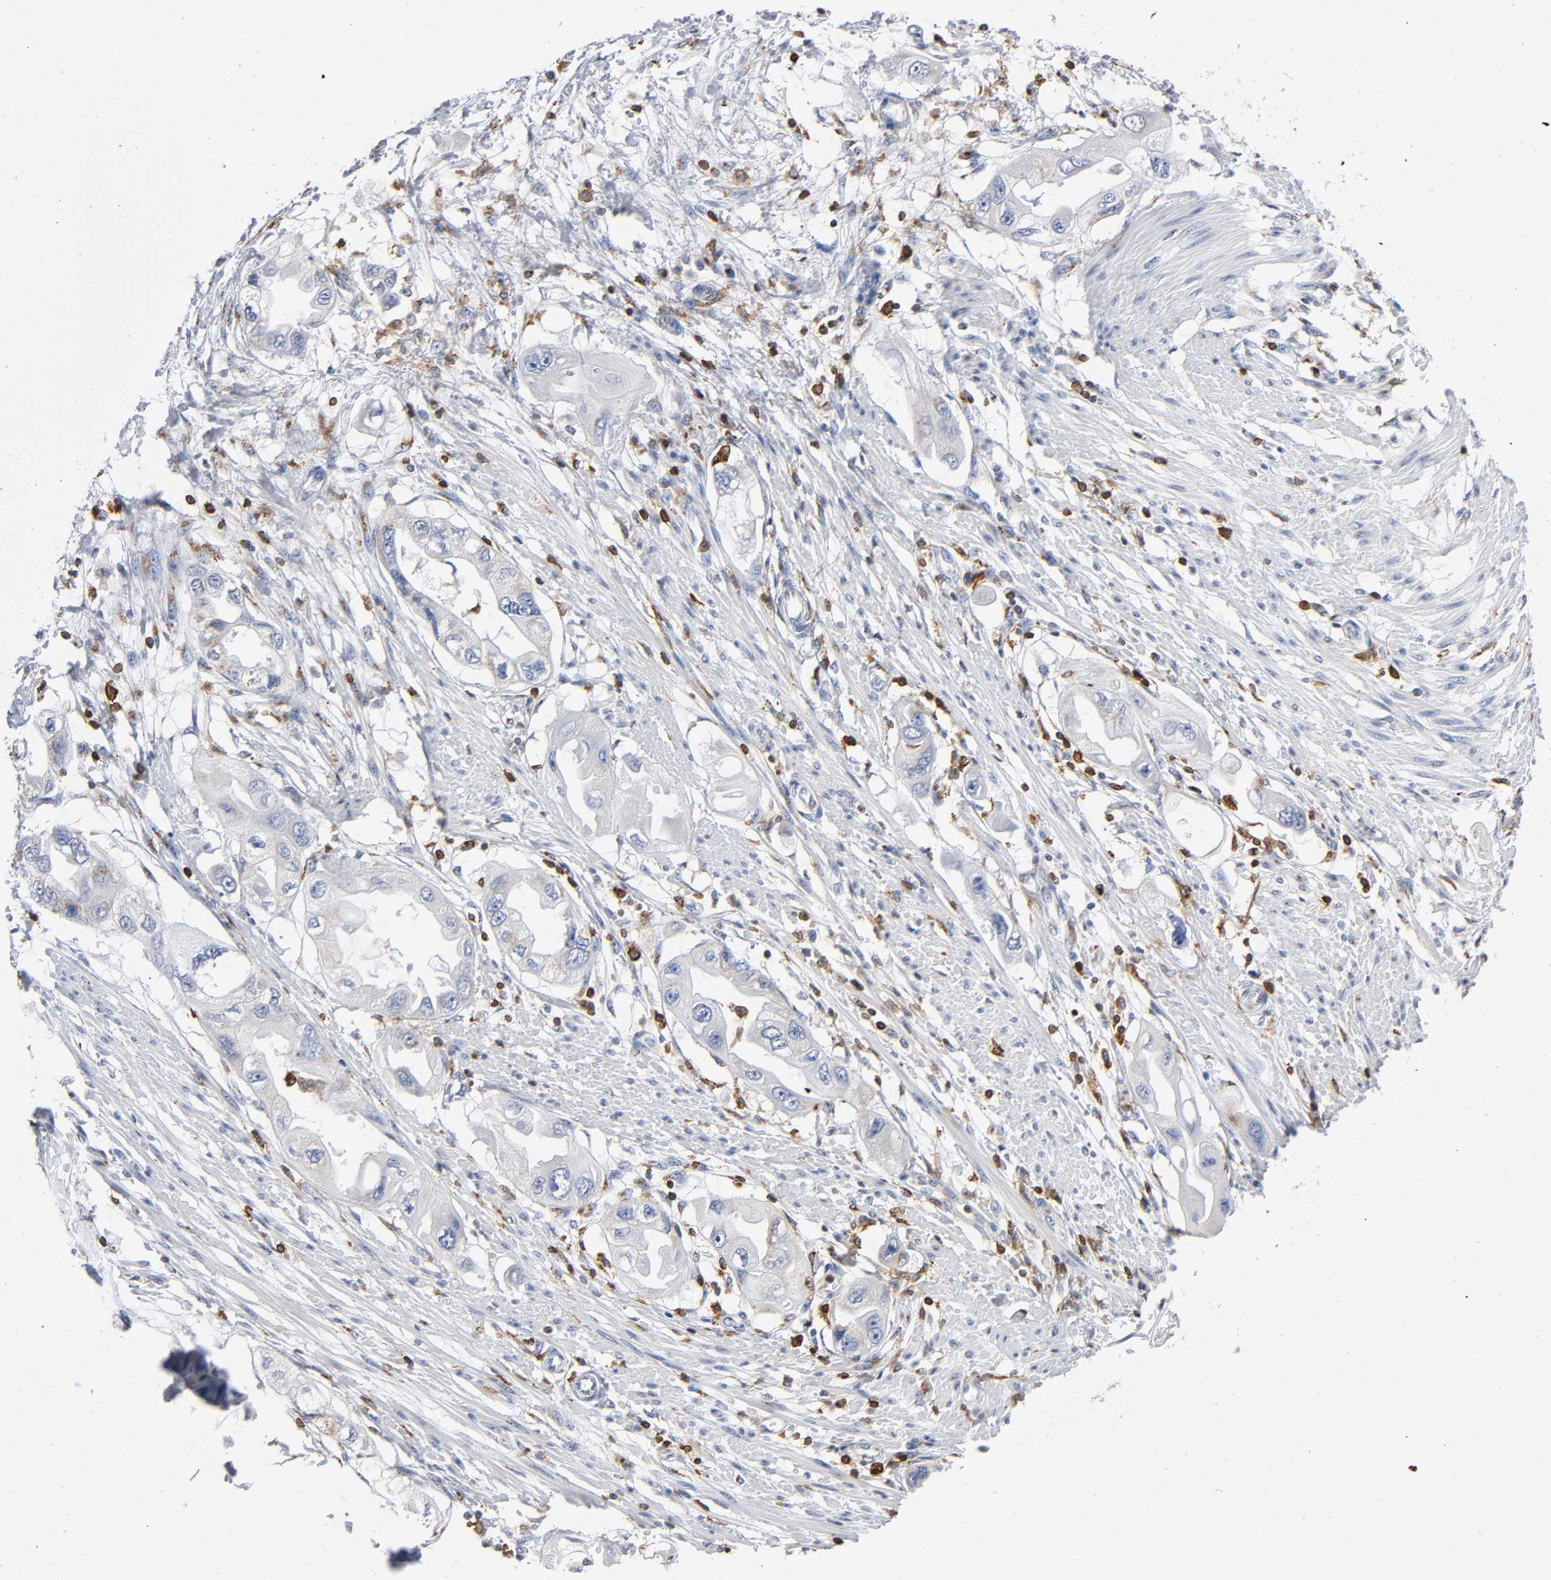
{"staining": {"intensity": "weak", "quantity": "25%-75%", "location": "cytoplasmic/membranous"}, "tissue": "endometrial cancer", "cell_type": "Tumor cells", "image_type": "cancer", "snomed": [{"axis": "morphology", "description": "Adenocarcinoma, NOS"}, {"axis": "topography", "description": "Endometrium"}], "caption": "Weak cytoplasmic/membranous expression for a protein is seen in approximately 25%-75% of tumor cells of adenocarcinoma (endometrial) using immunohistochemistry (IHC).", "gene": "CAPN10", "patient": {"sex": "female", "age": 67}}